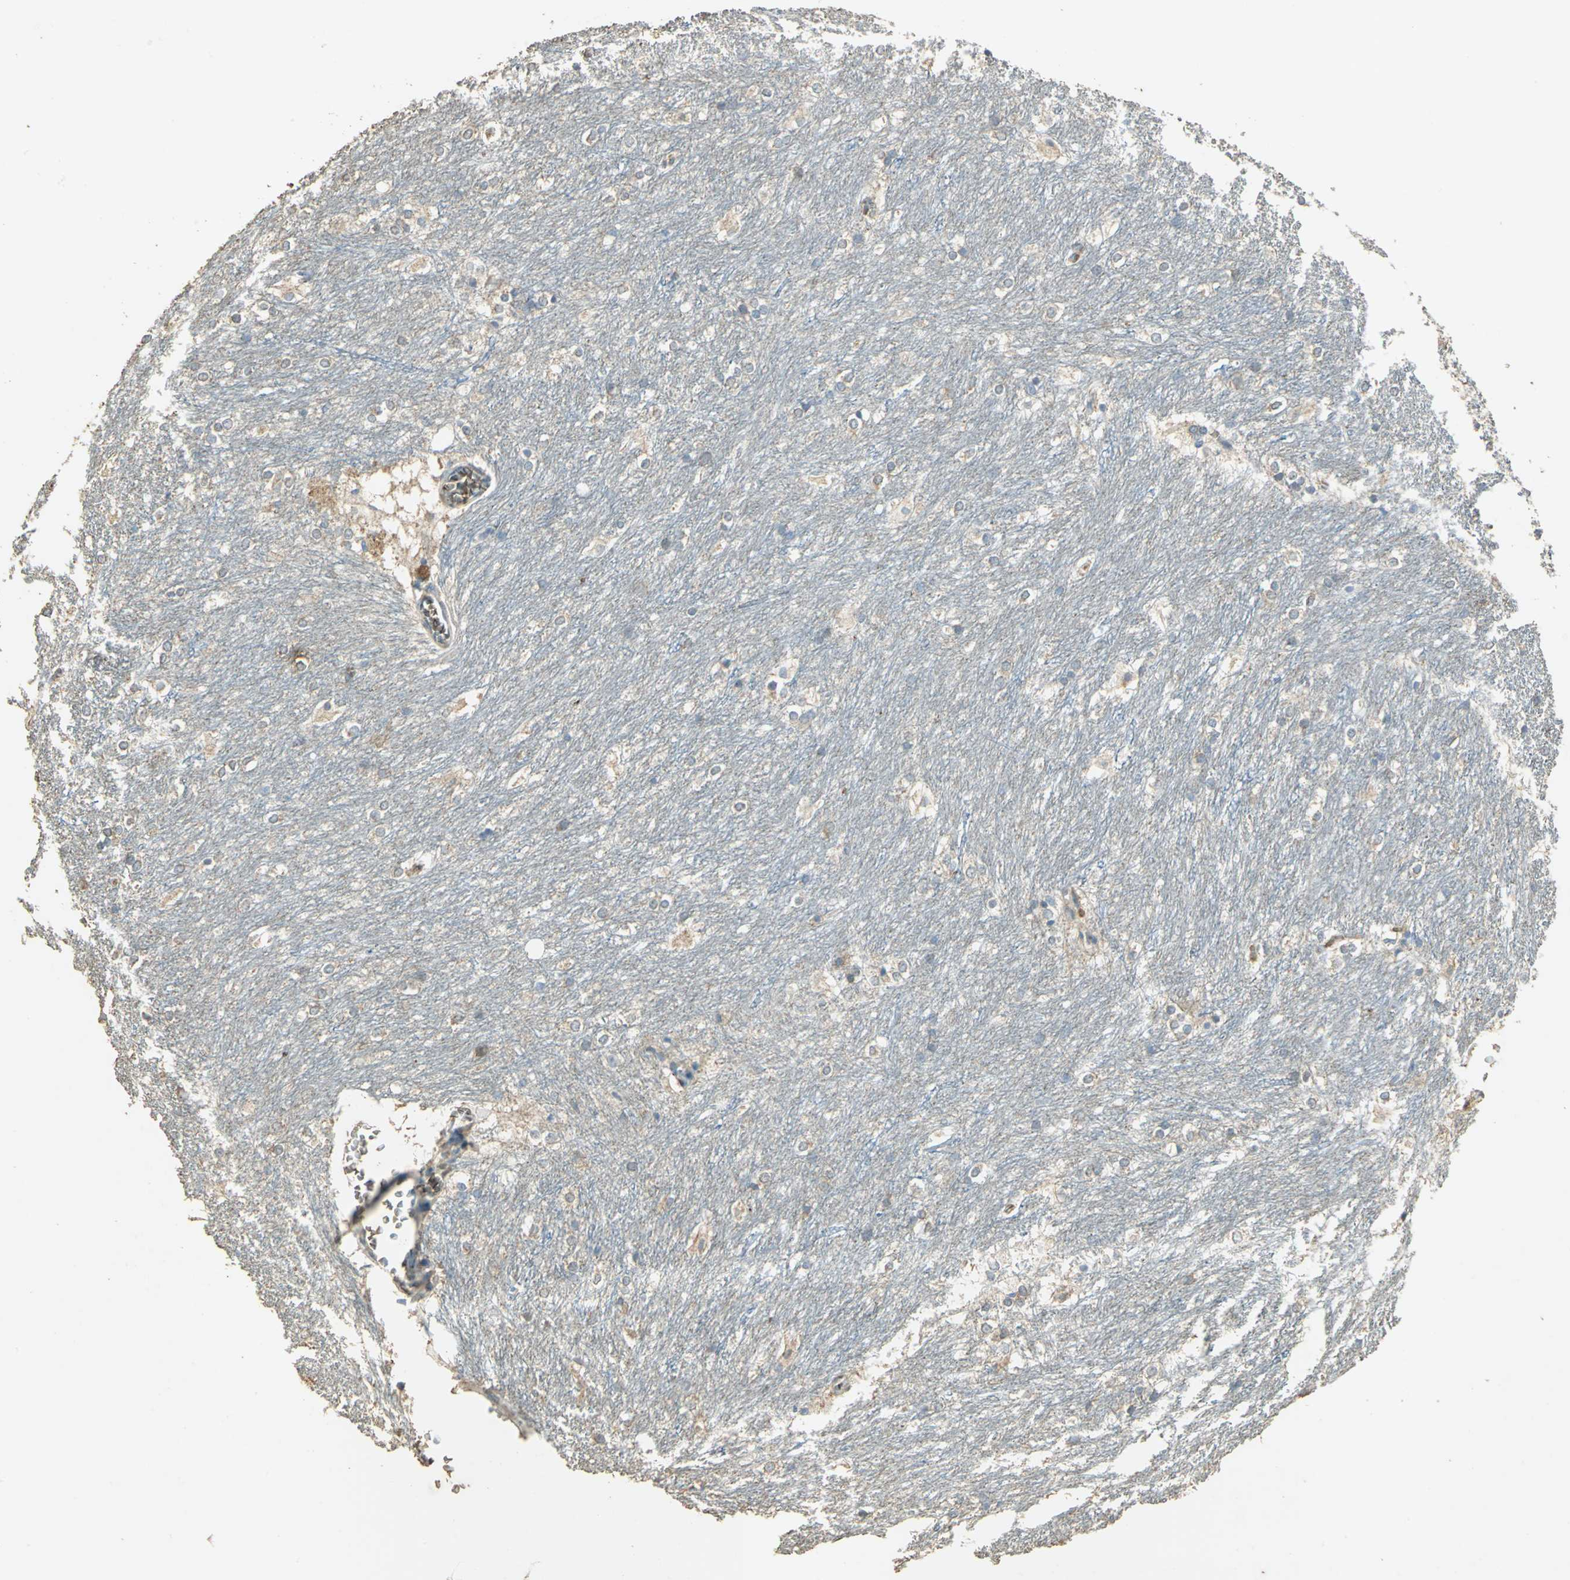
{"staining": {"intensity": "weak", "quantity": "25%-75%", "location": "cytoplasmic/membranous"}, "tissue": "caudate", "cell_type": "Glial cells", "image_type": "normal", "snomed": [{"axis": "morphology", "description": "Normal tissue, NOS"}, {"axis": "topography", "description": "Lateral ventricle wall"}], "caption": "A photomicrograph showing weak cytoplasmic/membranous expression in about 25%-75% of glial cells in unremarkable caudate, as visualized by brown immunohistochemical staining.", "gene": "TRAPPC2", "patient": {"sex": "female", "age": 19}}